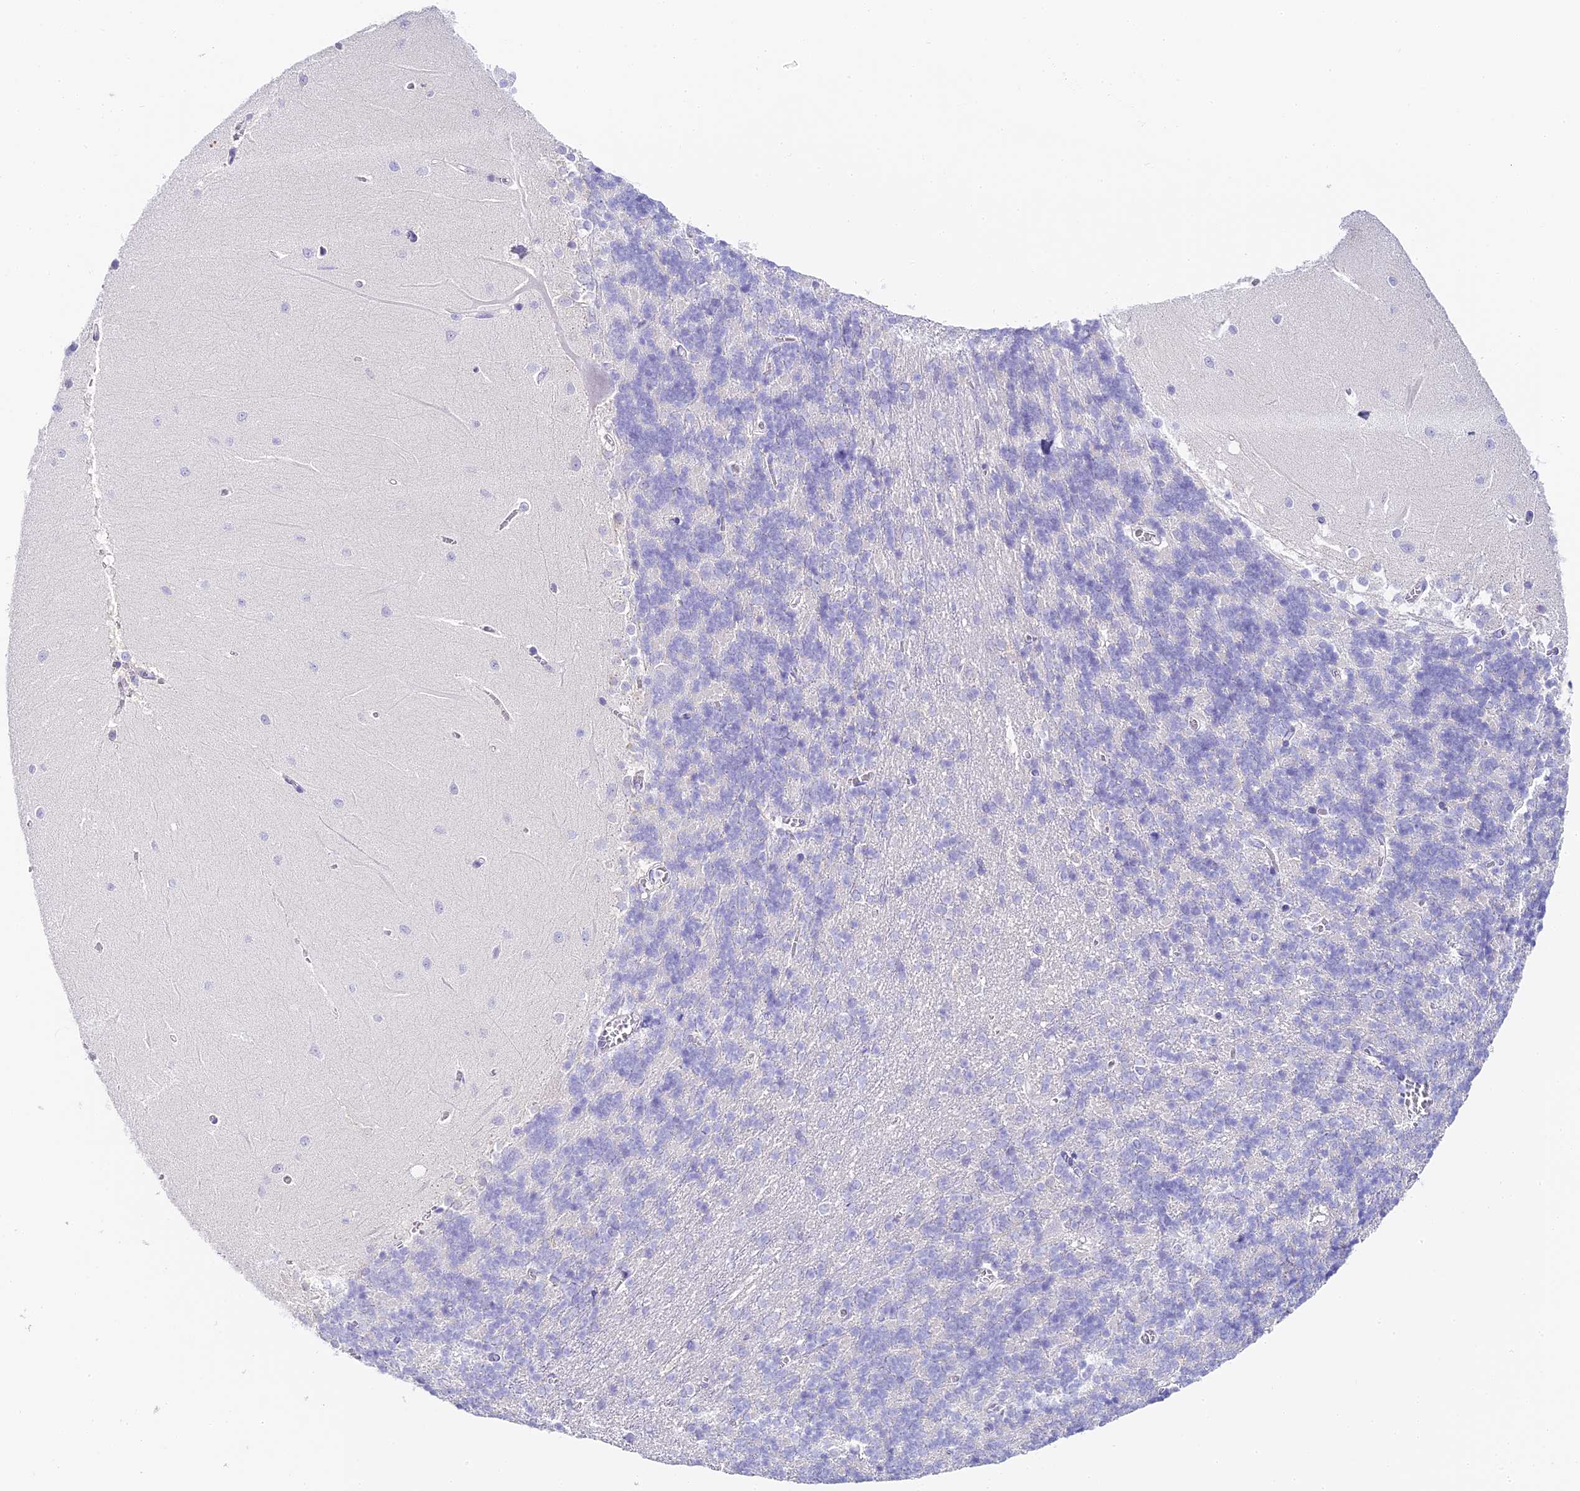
{"staining": {"intensity": "negative", "quantity": "none", "location": "none"}, "tissue": "cerebellum", "cell_type": "Cells in granular layer", "image_type": "normal", "snomed": [{"axis": "morphology", "description": "Normal tissue, NOS"}, {"axis": "topography", "description": "Cerebellum"}], "caption": "There is no significant staining in cells in granular layer of cerebellum. Nuclei are stained in blue.", "gene": "ABHD14A", "patient": {"sex": "male", "age": 37}}